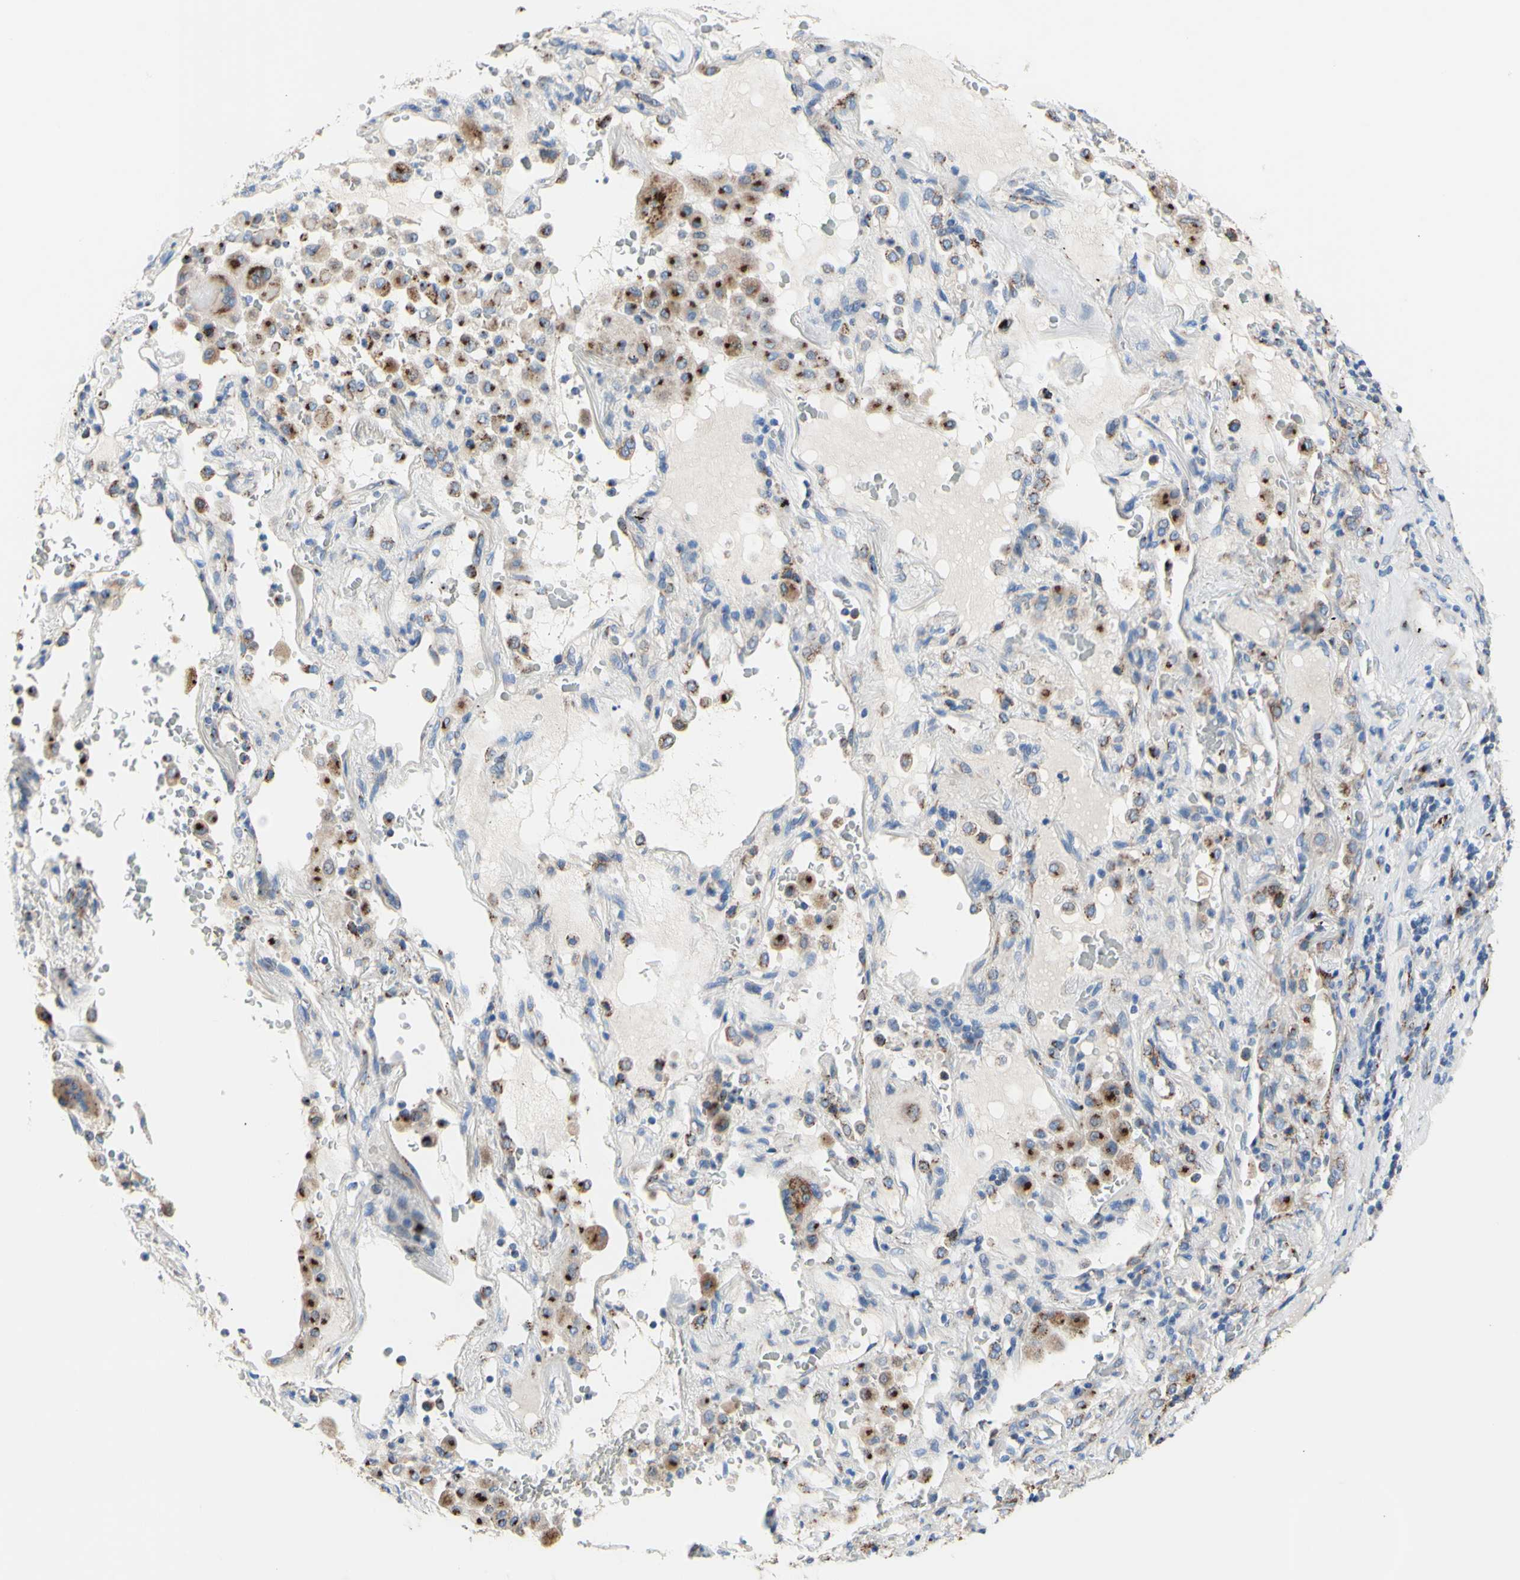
{"staining": {"intensity": "moderate", "quantity": "25%-75%", "location": "cytoplasmic/membranous"}, "tissue": "lung cancer", "cell_type": "Tumor cells", "image_type": "cancer", "snomed": [{"axis": "morphology", "description": "Squamous cell carcinoma, NOS"}, {"axis": "topography", "description": "Lung"}], "caption": "Lung squamous cell carcinoma tissue shows moderate cytoplasmic/membranous staining in approximately 25%-75% of tumor cells (DAB = brown stain, brightfield microscopy at high magnification).", "gene": "GALNT2", "patient": {"sex": "male", "age": 57}}